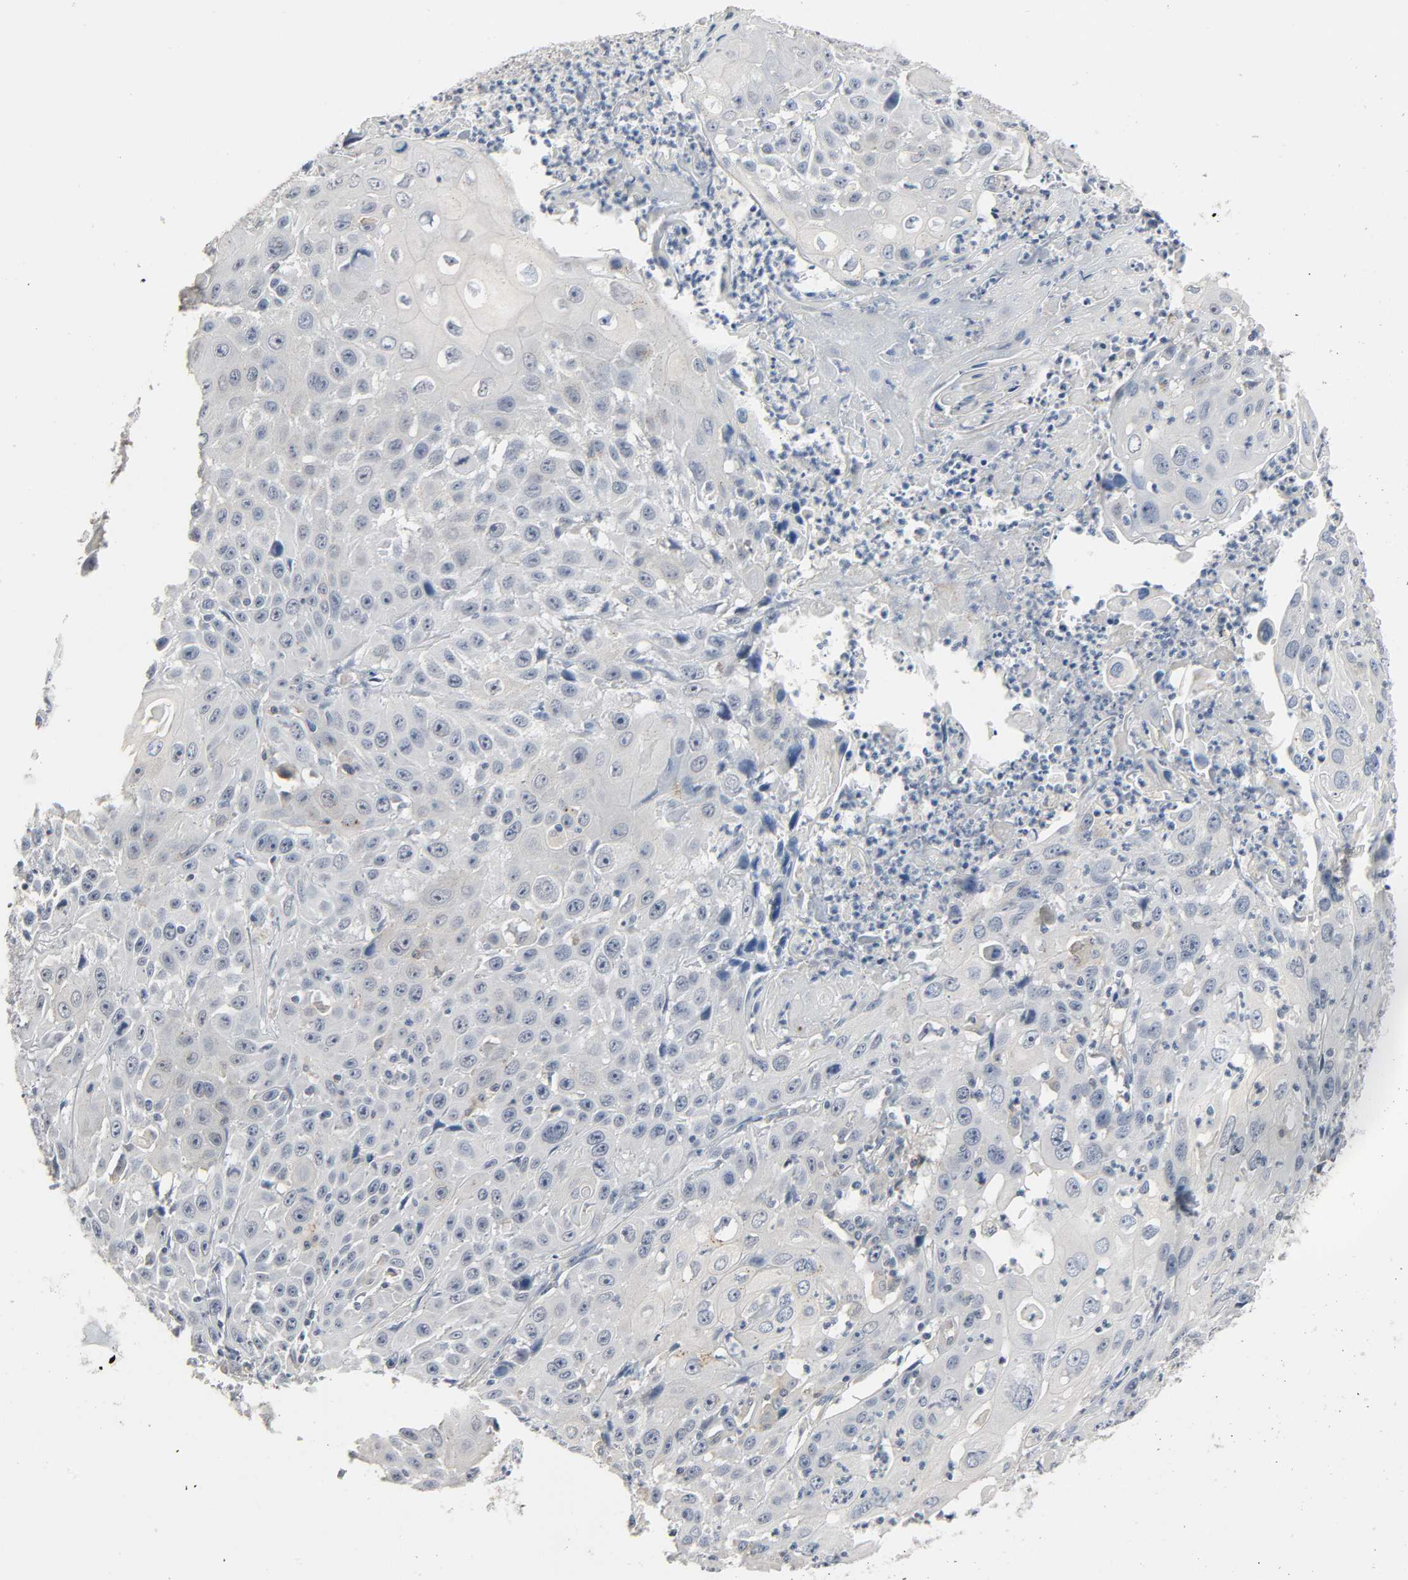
{"staining": {"intensity": "negative", "quantity": "none", "location": "none"}, "tissue": "cervical cancer", "cell_type": "Tumor cells", "image_type": "cancer", "snomed": [{"axis": "morphology", "description": "Squamous cell carcinoma, NOS"}, {"axis": "topography", "description": "Cervix"}], "caption": "An immunohistochemistry (IHC) photomicrograph of cervical squamous cell carcinoma is shown. There is no staining in tumor cells of cervical squamous cell carcinoma. (Brightfield microscopy of DAB (3,3'-diaminobenzidine) immunohistochemistry at high magnification).", "gene": "CD4", "patient": {"sex": "female", "age": 39}}